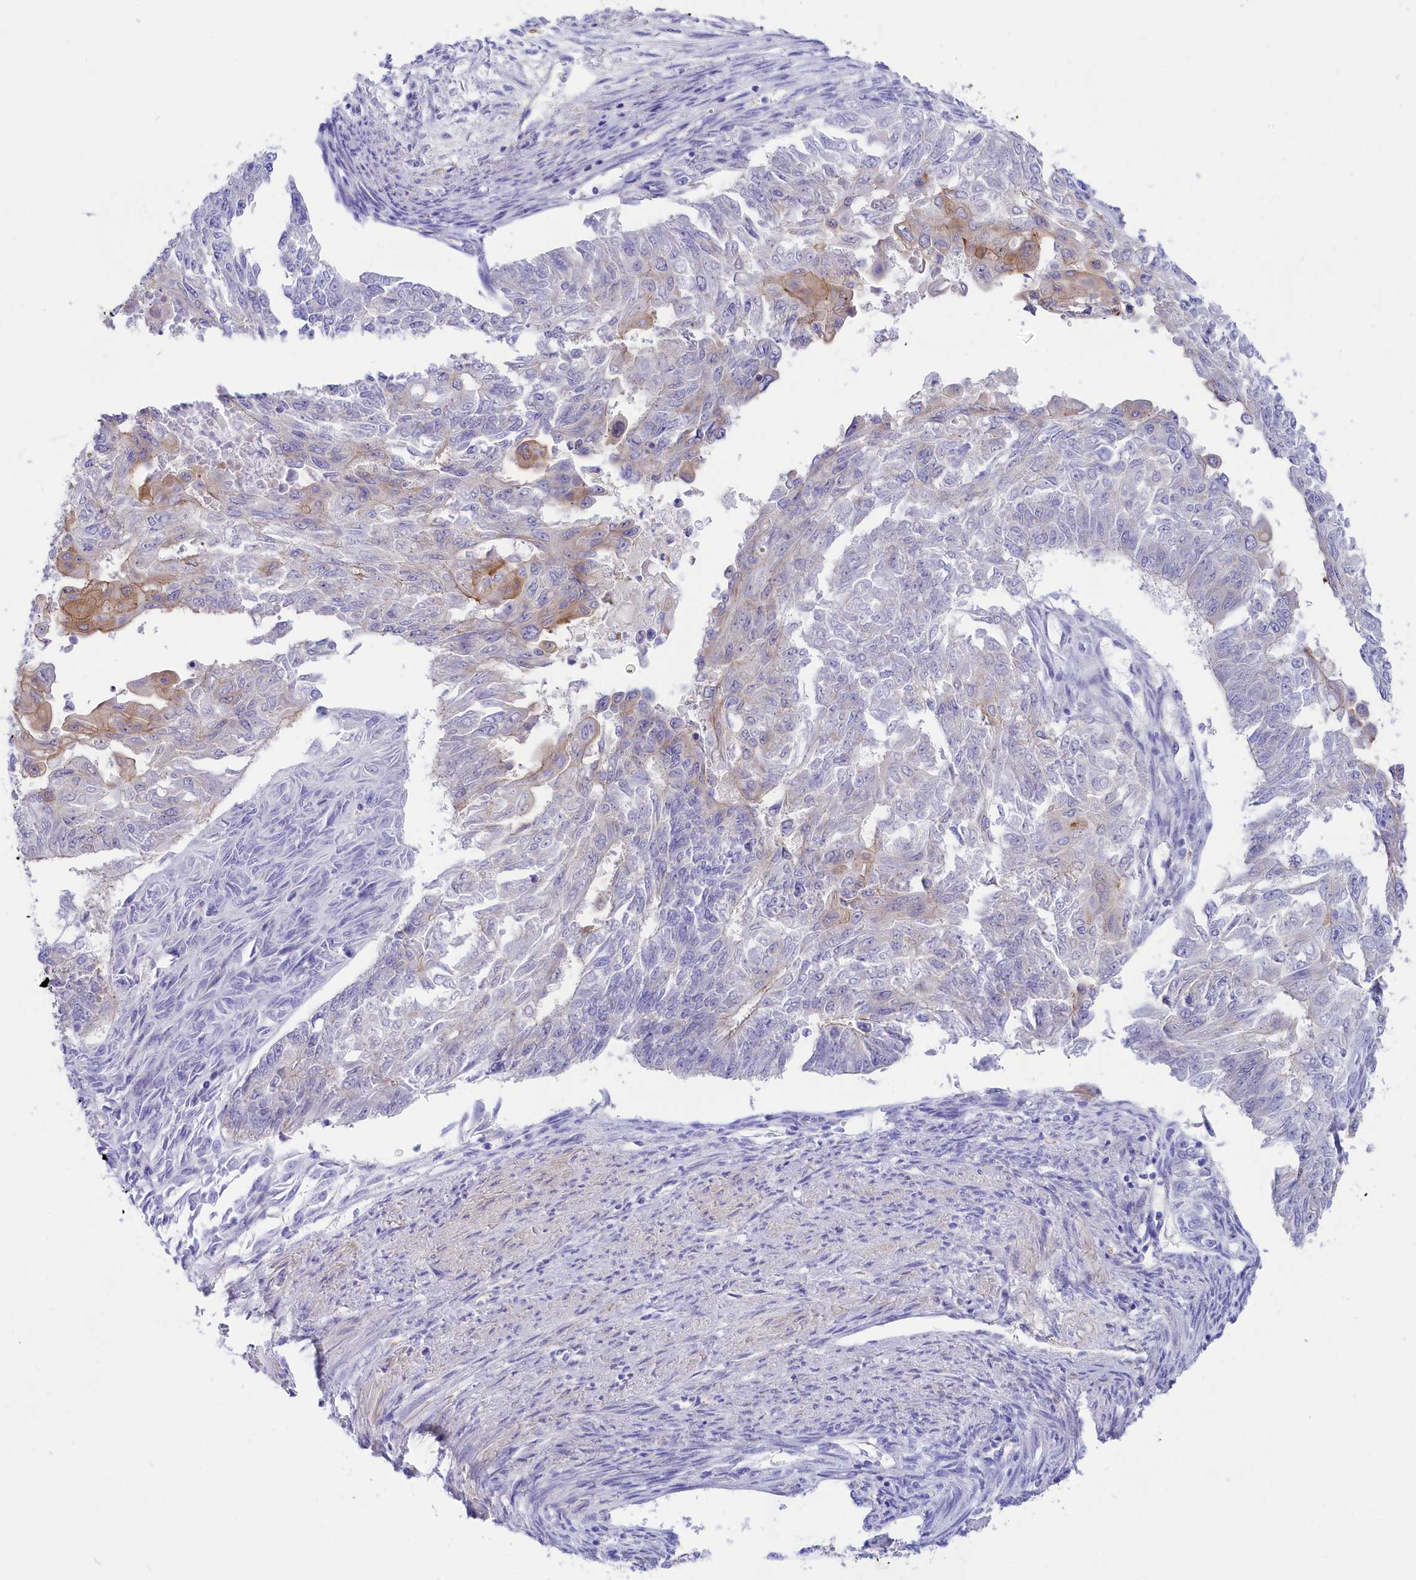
{"staining": {"intensity": "moderate", "quantity": "<25%", "location": "cytoplasmic/membranous"}, "tissue": "endometrial cancer", "cell_type": "Tumor cells", "image_type": "cancer", "snomed": [{"axis": "morphology", "description": "Adenocarcinoma, NOS"}, {"axis": "topography", "description": "Endometrium"}], "caption": "An IHC image of neoplastic tissue is shown. Protein staining in brown highlights moderate cytoplasmic/membranous positivity in adenocarcinoma (endometrial) within tumor cells. The protein is shown in brown color, while the nuclei are stained blue.", "gene": "PPP1R13L", "patient": {"sex": "female", "age": 32}}